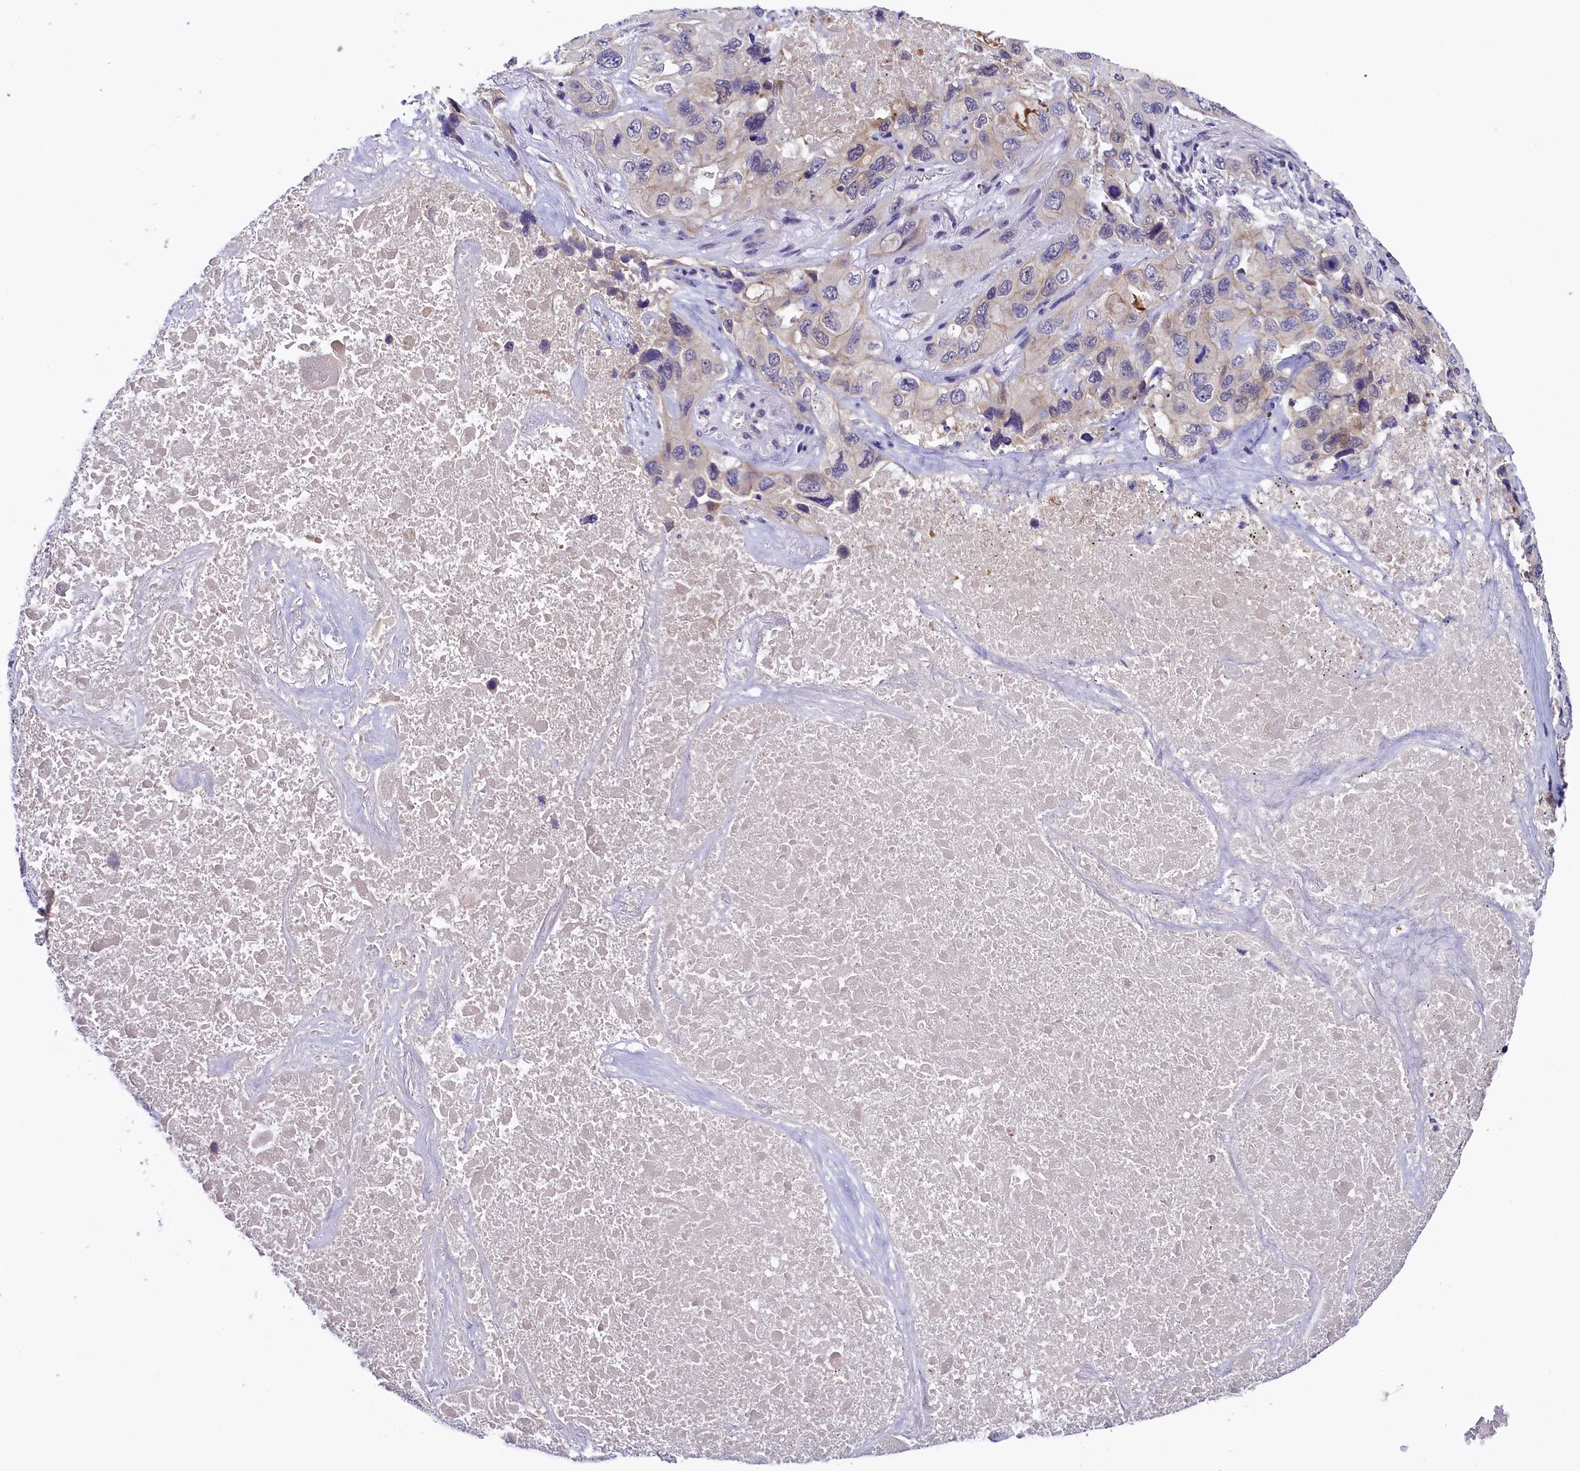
{"staining": {"intensity": "negative", "quantity": "none", "location": "none"}, "tissue": "lung cancer", "cell_type": "Tumor cells", "image_type": "cancer", "snomed": [{"axis": "morphology", "description": "Squamous cell carcinoma, NOS"}, {"axis": "topography", "description": "Lung"}], "caption": "Image shows no significant protein expression in tumor cells of lung cancer (squamous cell carcinoma).", "gene": "ENKD1", "patient": {"sex": "female", "age": 73}}